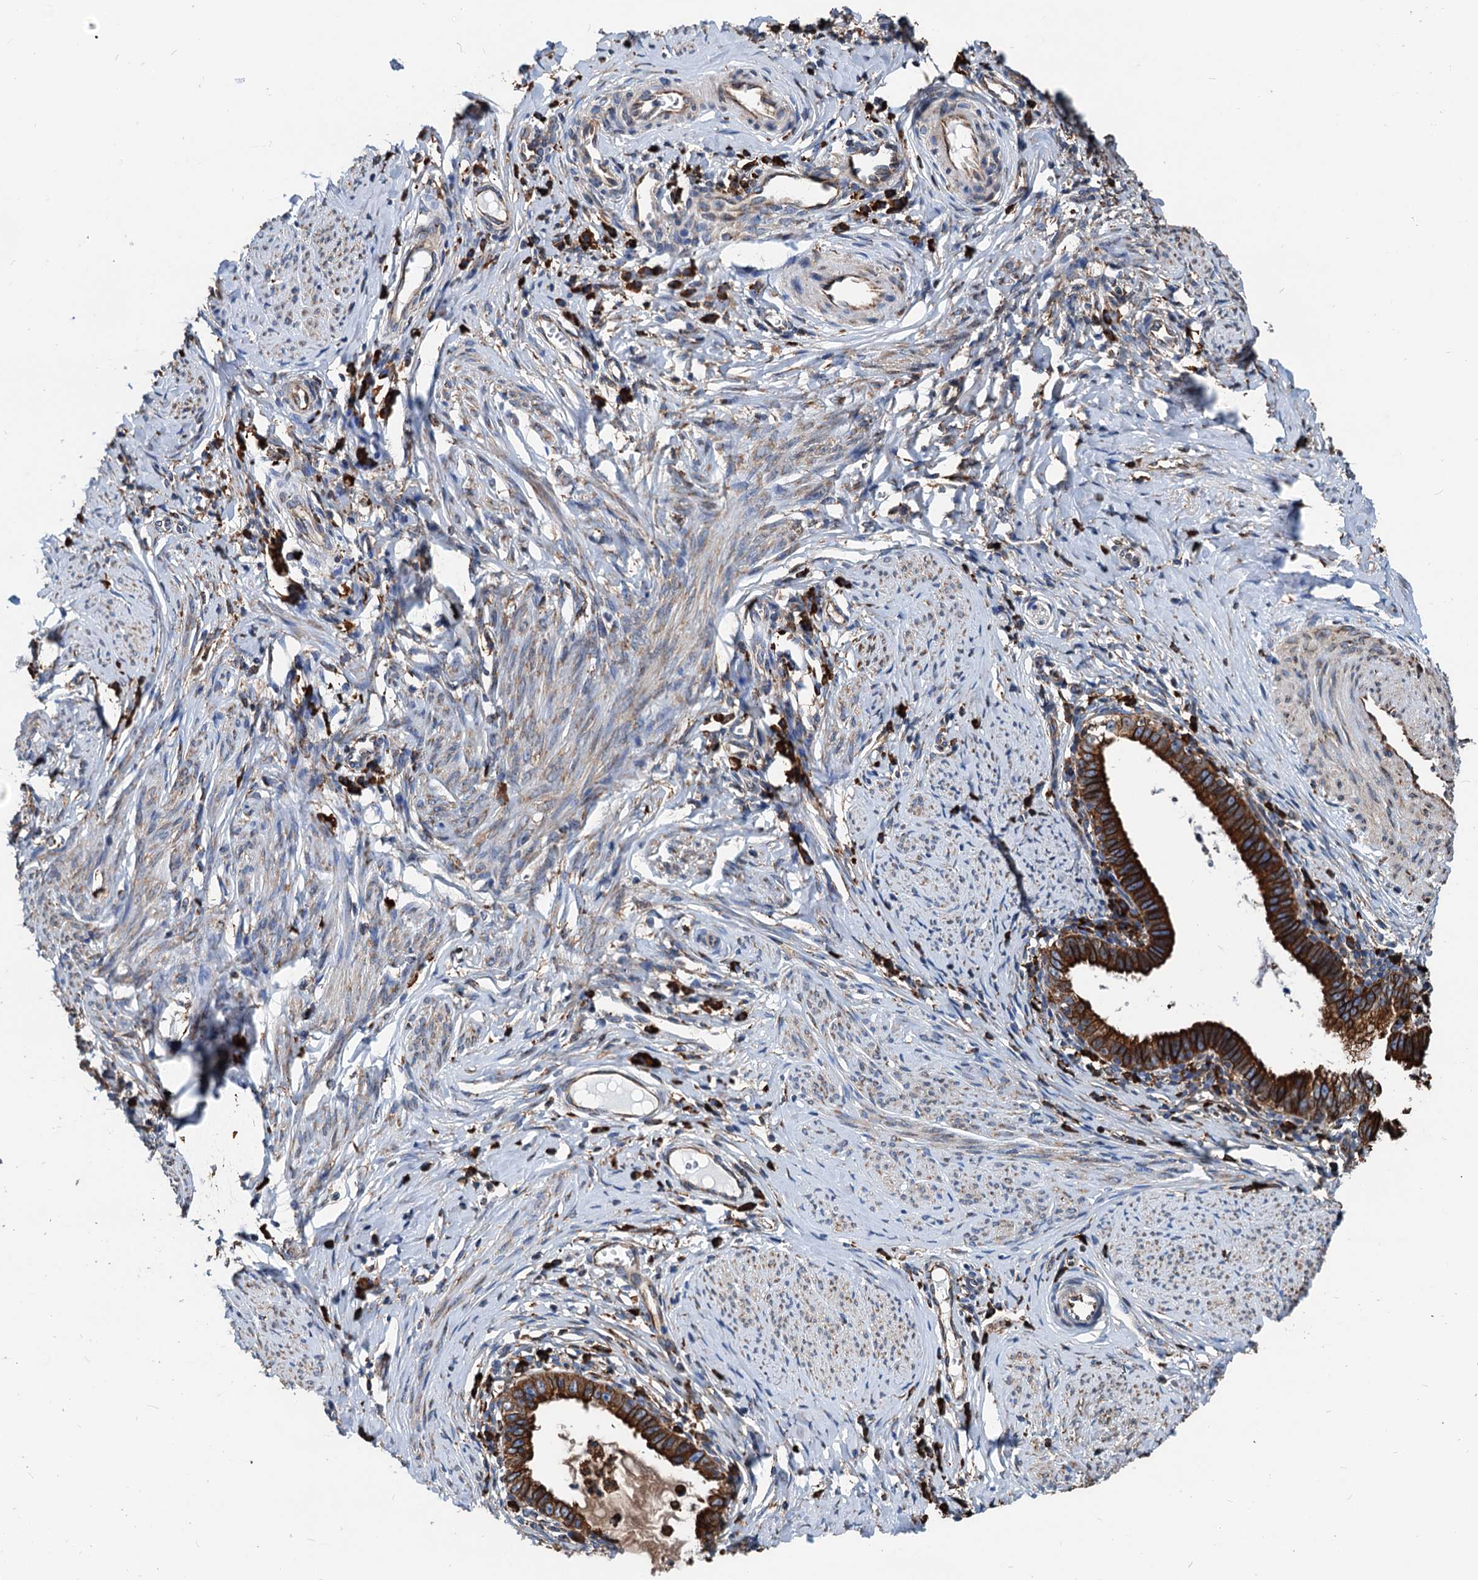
{"staining": {"intensity": "strong", "quantity": ">75%", "location": "cytoplasmic/membranous"}, "tissue": "cervical cancer", "cell_type": "Tumor cells", "image_type": "cancer", "snomed": [{"axis": "morphology", "description": "Adenocarcinoma, NOS"}, {"axis": "topography", "description": "Cervix"}], "caption": "Tumor cells display high levels of strong cytoplasmic/membranous staining in about >75% of cells in human cervical adenocarcinoma. Immunohistochemistry stains the protein in brown and the nuclei are stained blue.", "gene": "HSPA5", "patient": {"sex": "female", "age": 36}}